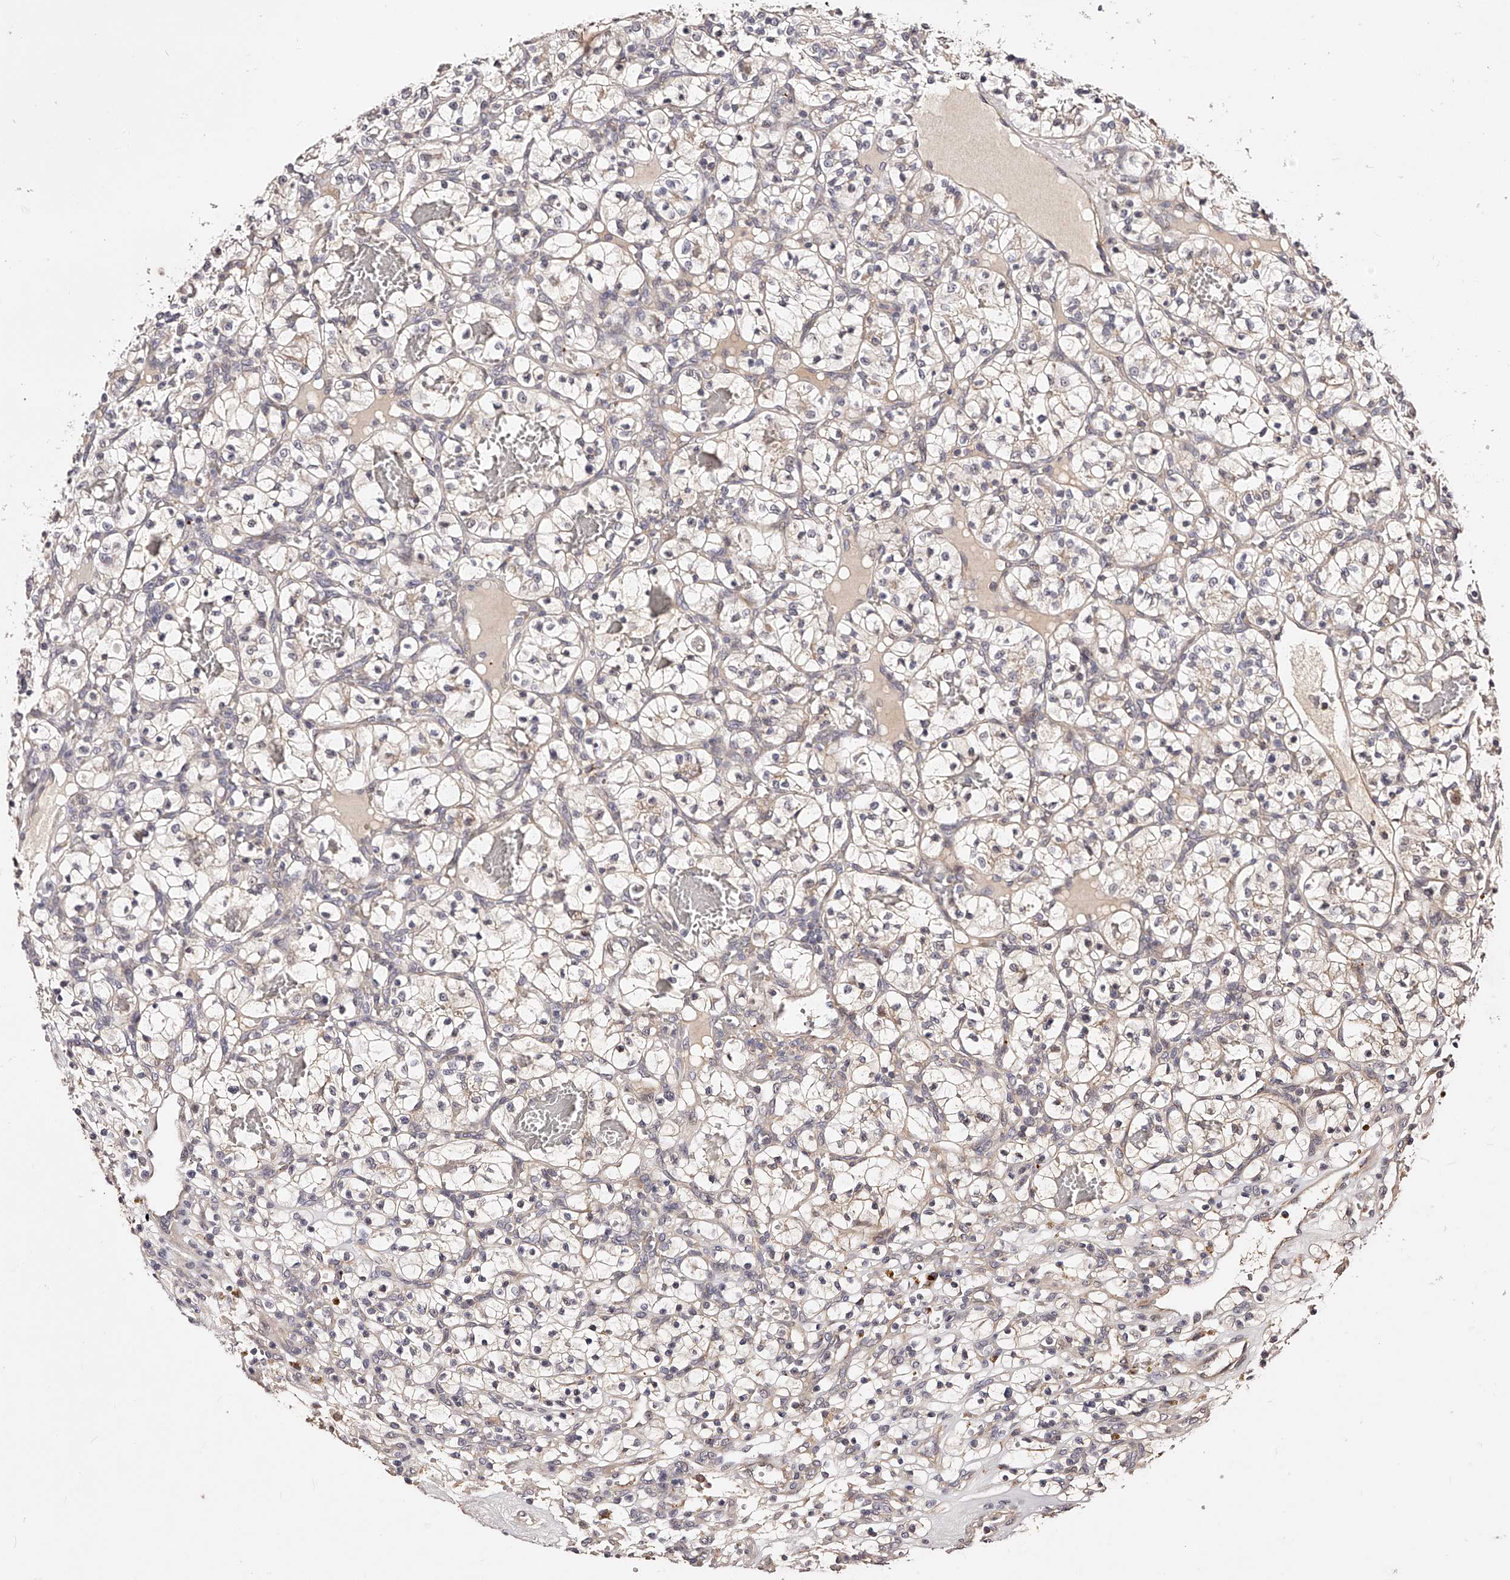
{"staining": {"intensity": "weak", "quantity": "<25%", "location": "cytoplasmic/membranous"}, "tissue": "renal cancer", "cell_type": "Tumor cells", "image_type": "cancer", "snomed": [{"axis": "morphology", "description": "Adenocarcinoma, NOS"}, {"axis": "topography", "description": "Kidney"}], "caption": "Immunohistochemistry (IHC) histopathology image of human renal adenocarcinoma stained for a protein (brown), which reveals no expression in tumor cells.", "gene": "ZNF502", "patient": {"sex": "female", "age": 57}}